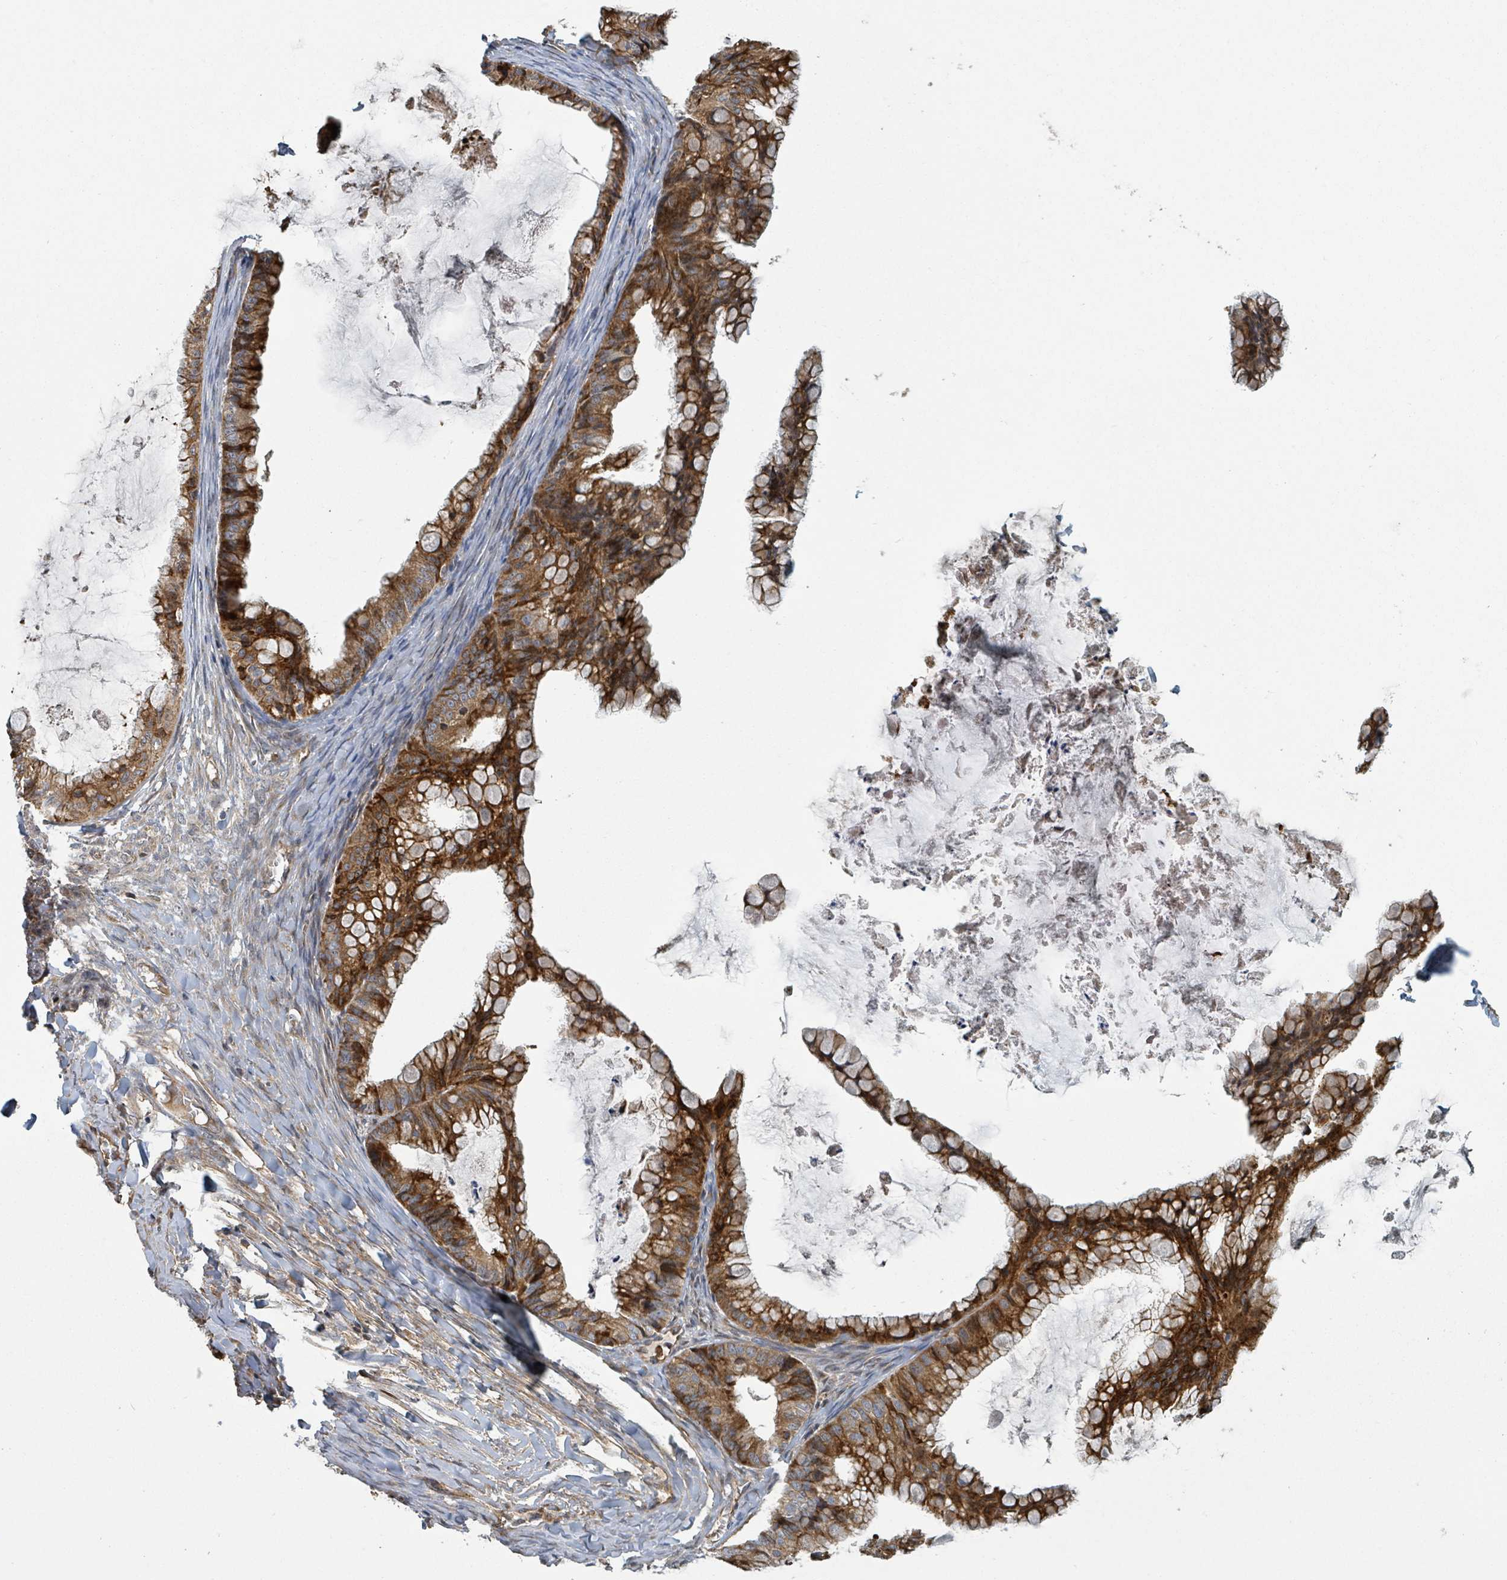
{"staining": {"intensity": "strong", "quantity": ">75%", "location": "cytoplasmic/membranous"}, "tissue": "ovarian cancer", "cell_type": "Tumor cells", "image_type": "cancer", "snomed": [{"axis": "morphology", "description": "Cystadenocarcinoma, mucinous, NOS"}, {"axis": "topography", "description": "Ovary"}], "caption": "Tumor cells show high levels of strong cytoplasmic/membranous staining in about >75% of cells in human ovarian cancer. The protein of interest is shown in brown color, while the nuclei are stained blue.", "gene": "DPM1", "patient": {"sex": "female", "age": 35}}